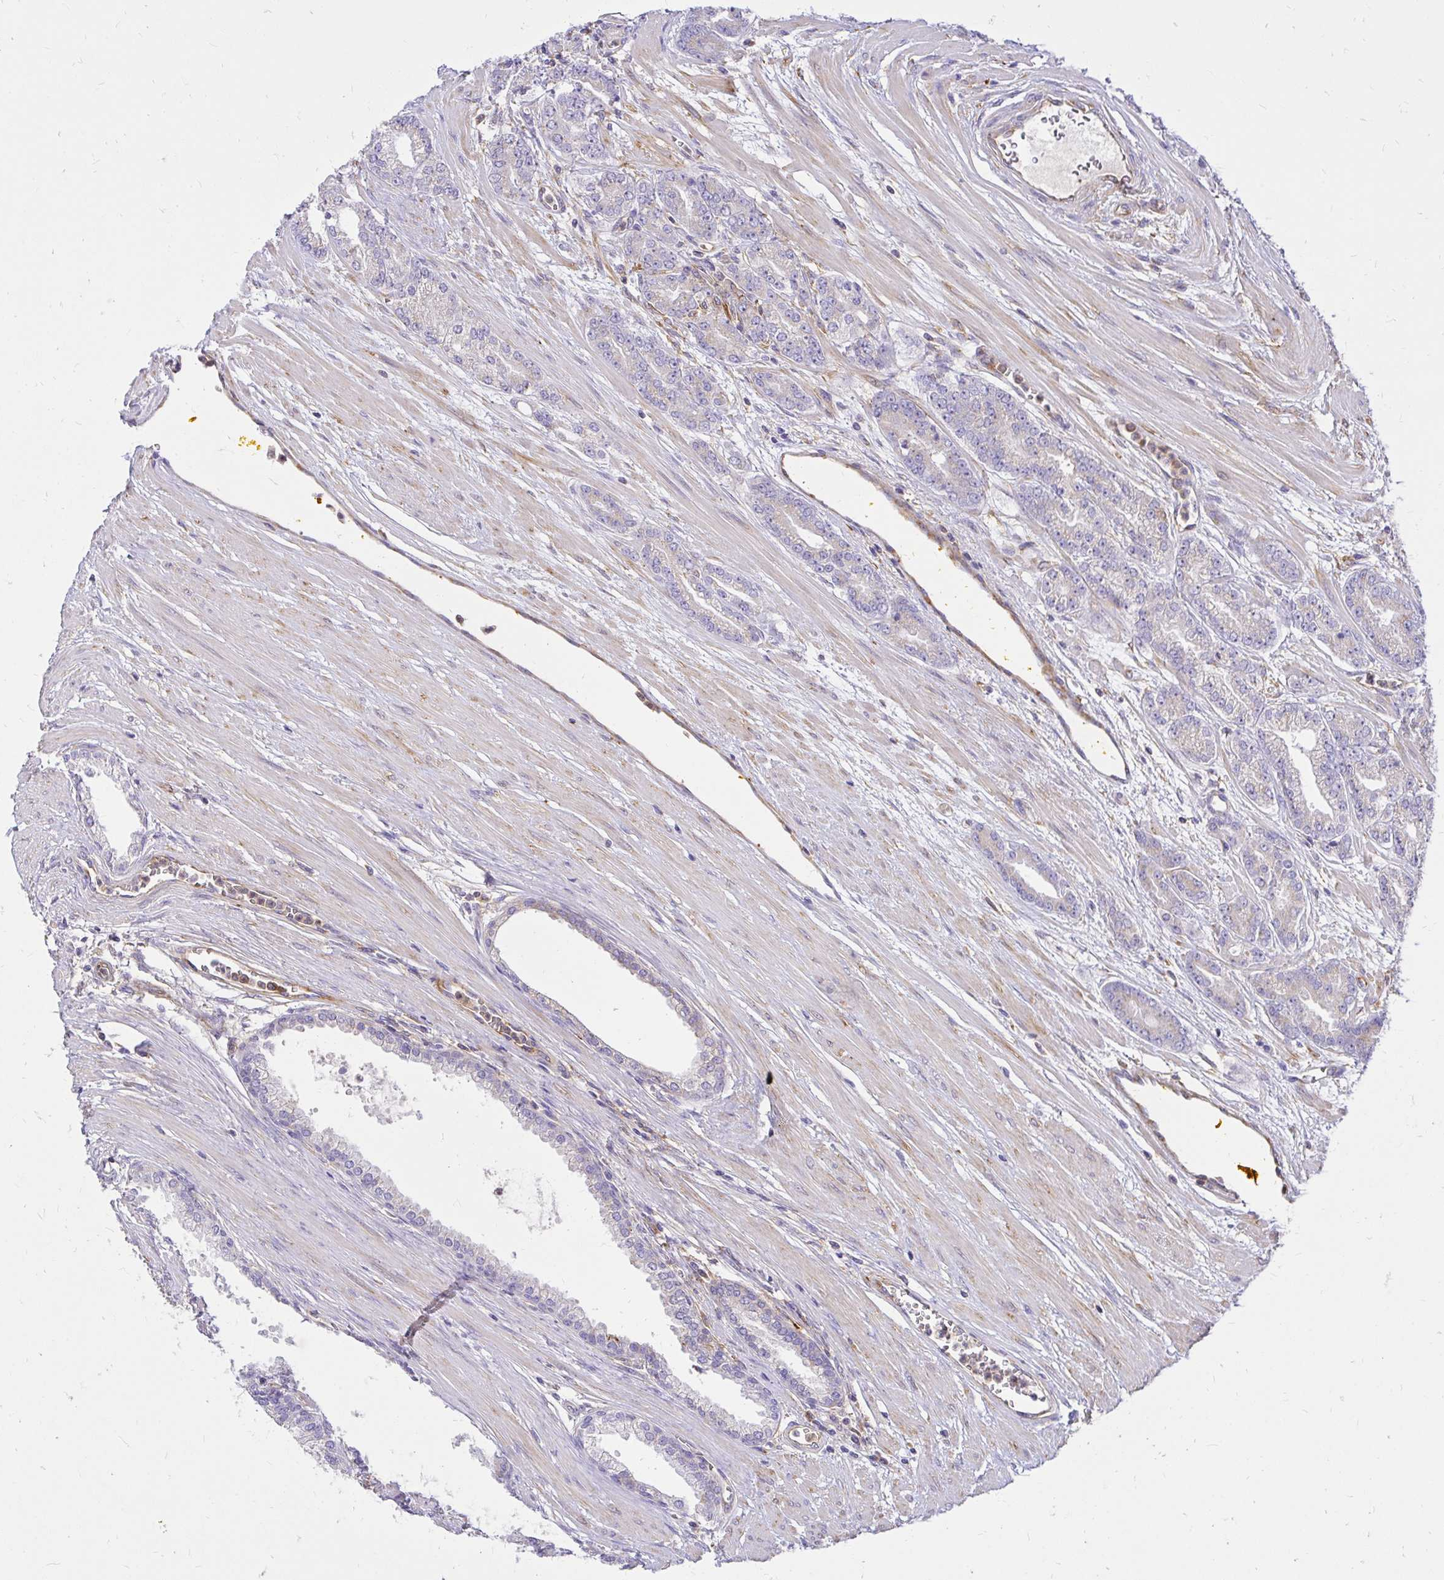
{"staining": {"intensity": "negative", "quantity": "none", "location": "none"}, "tissue": "prostate cancer", "cell_type": "Tumor cells", "image_type": "cancer", "snomed": [{"axis": "morphology", "description": "Adenocarcinoma, High grade"}, {"axis": "topography", "description": "Prostate"}], "caption": "This is an IHC image of human prostate adenocarcinoma (high-grade). There is no positivity in tumor cells.", "gene": "ABCB10", "patient": {"sex": "male", "age": 60}}